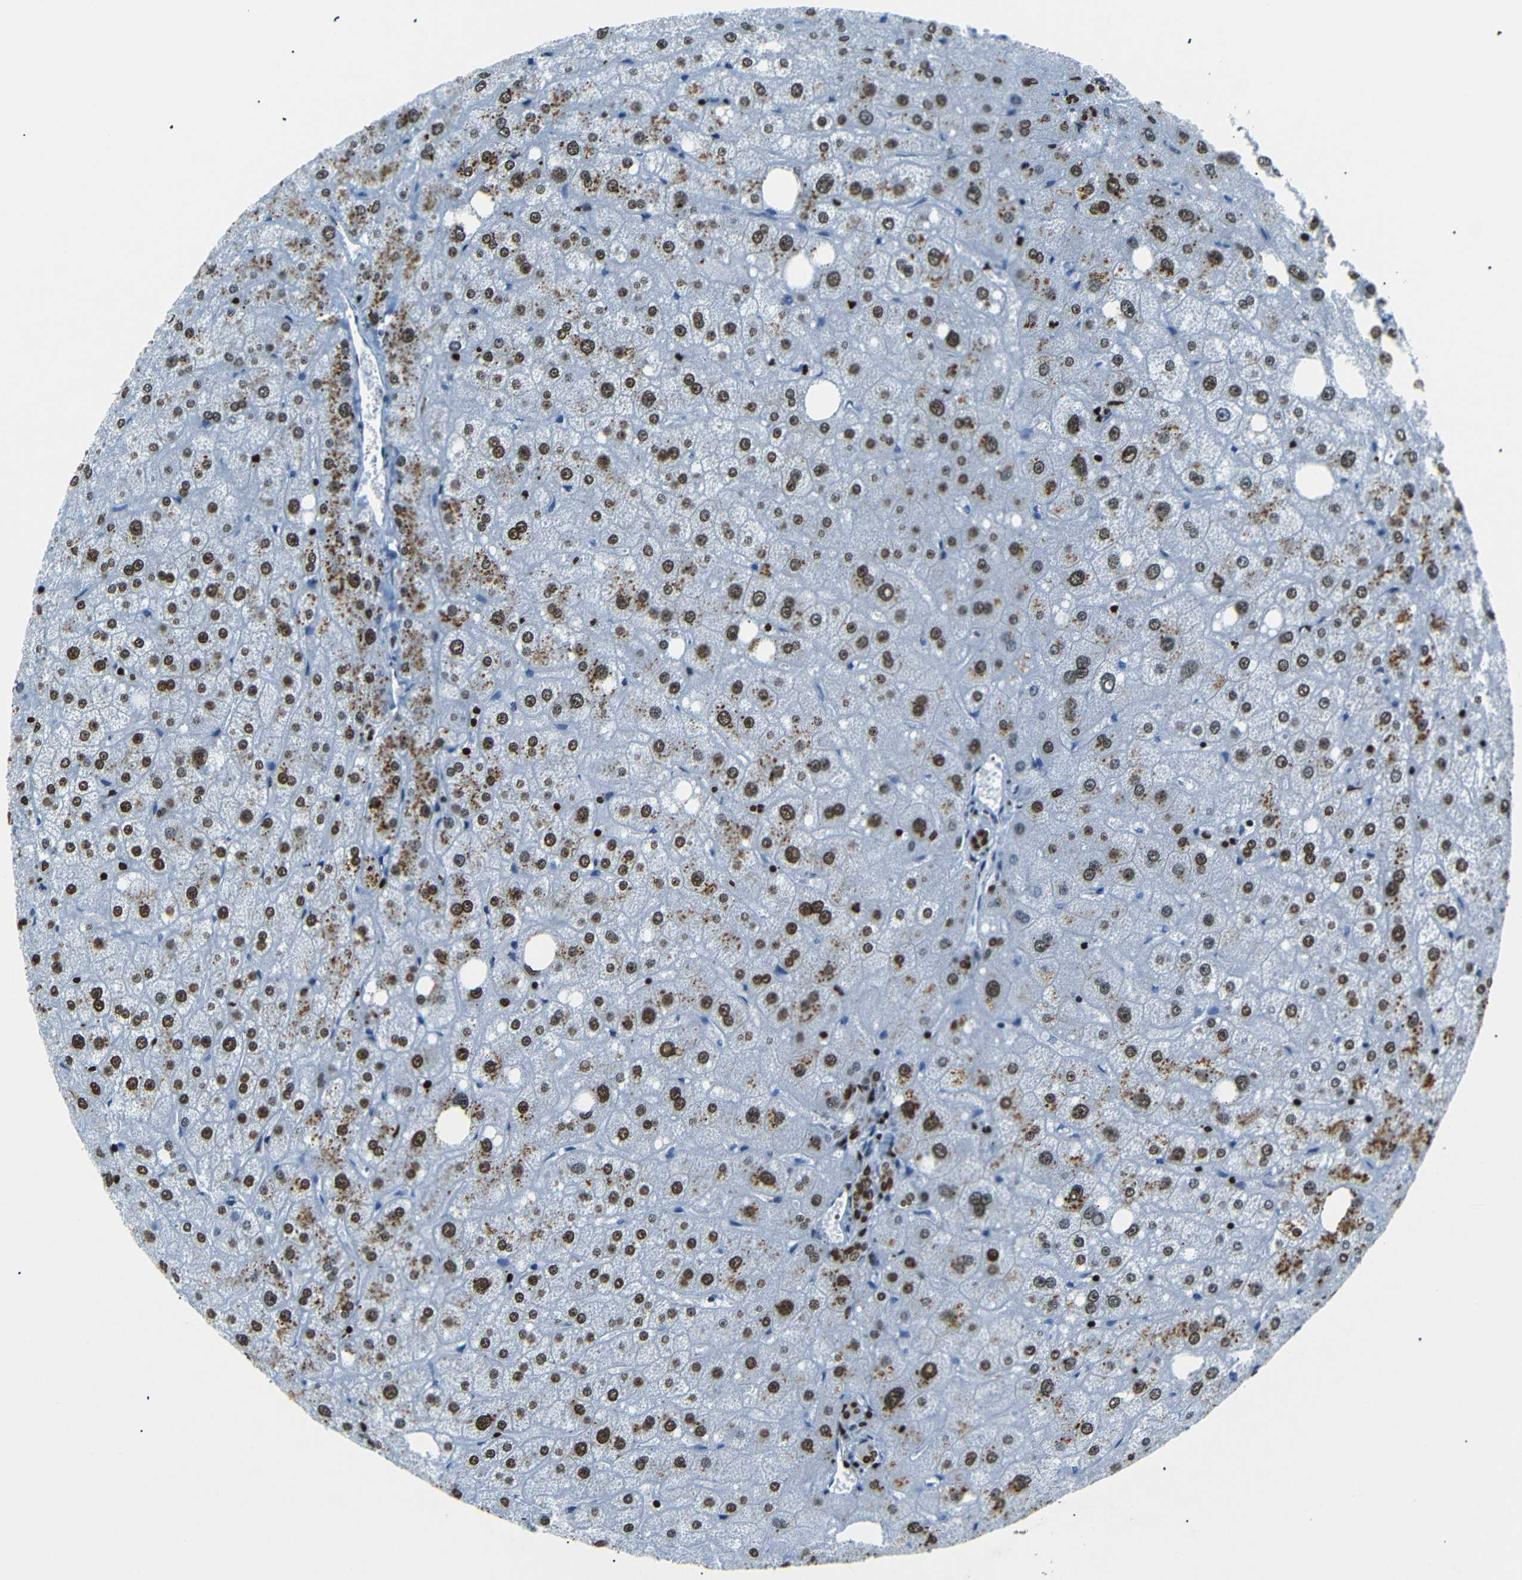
{"staining": {"intensity": "strong", "quantity": ">75%", "location": "nuclear"}, "tissue": "liver", "cell_type": "Cholangiocytes", "image_type": "normal", "snomed": [{"axis": "morphology", "description": "Normal tissue, NOS"}, {"axis": "topography", "description": "Liver"}], "caption": "IHC of unremarkable human liver demonstrates high levels of strong nuclear staining in about >75% of cholangiocytes. (DAB (3,3'-diaminobenzidine) IHC with brightfield microscopy, high magnification).", "gene": "HMGN1", "patient": {"sex": "male", "age": 73}}